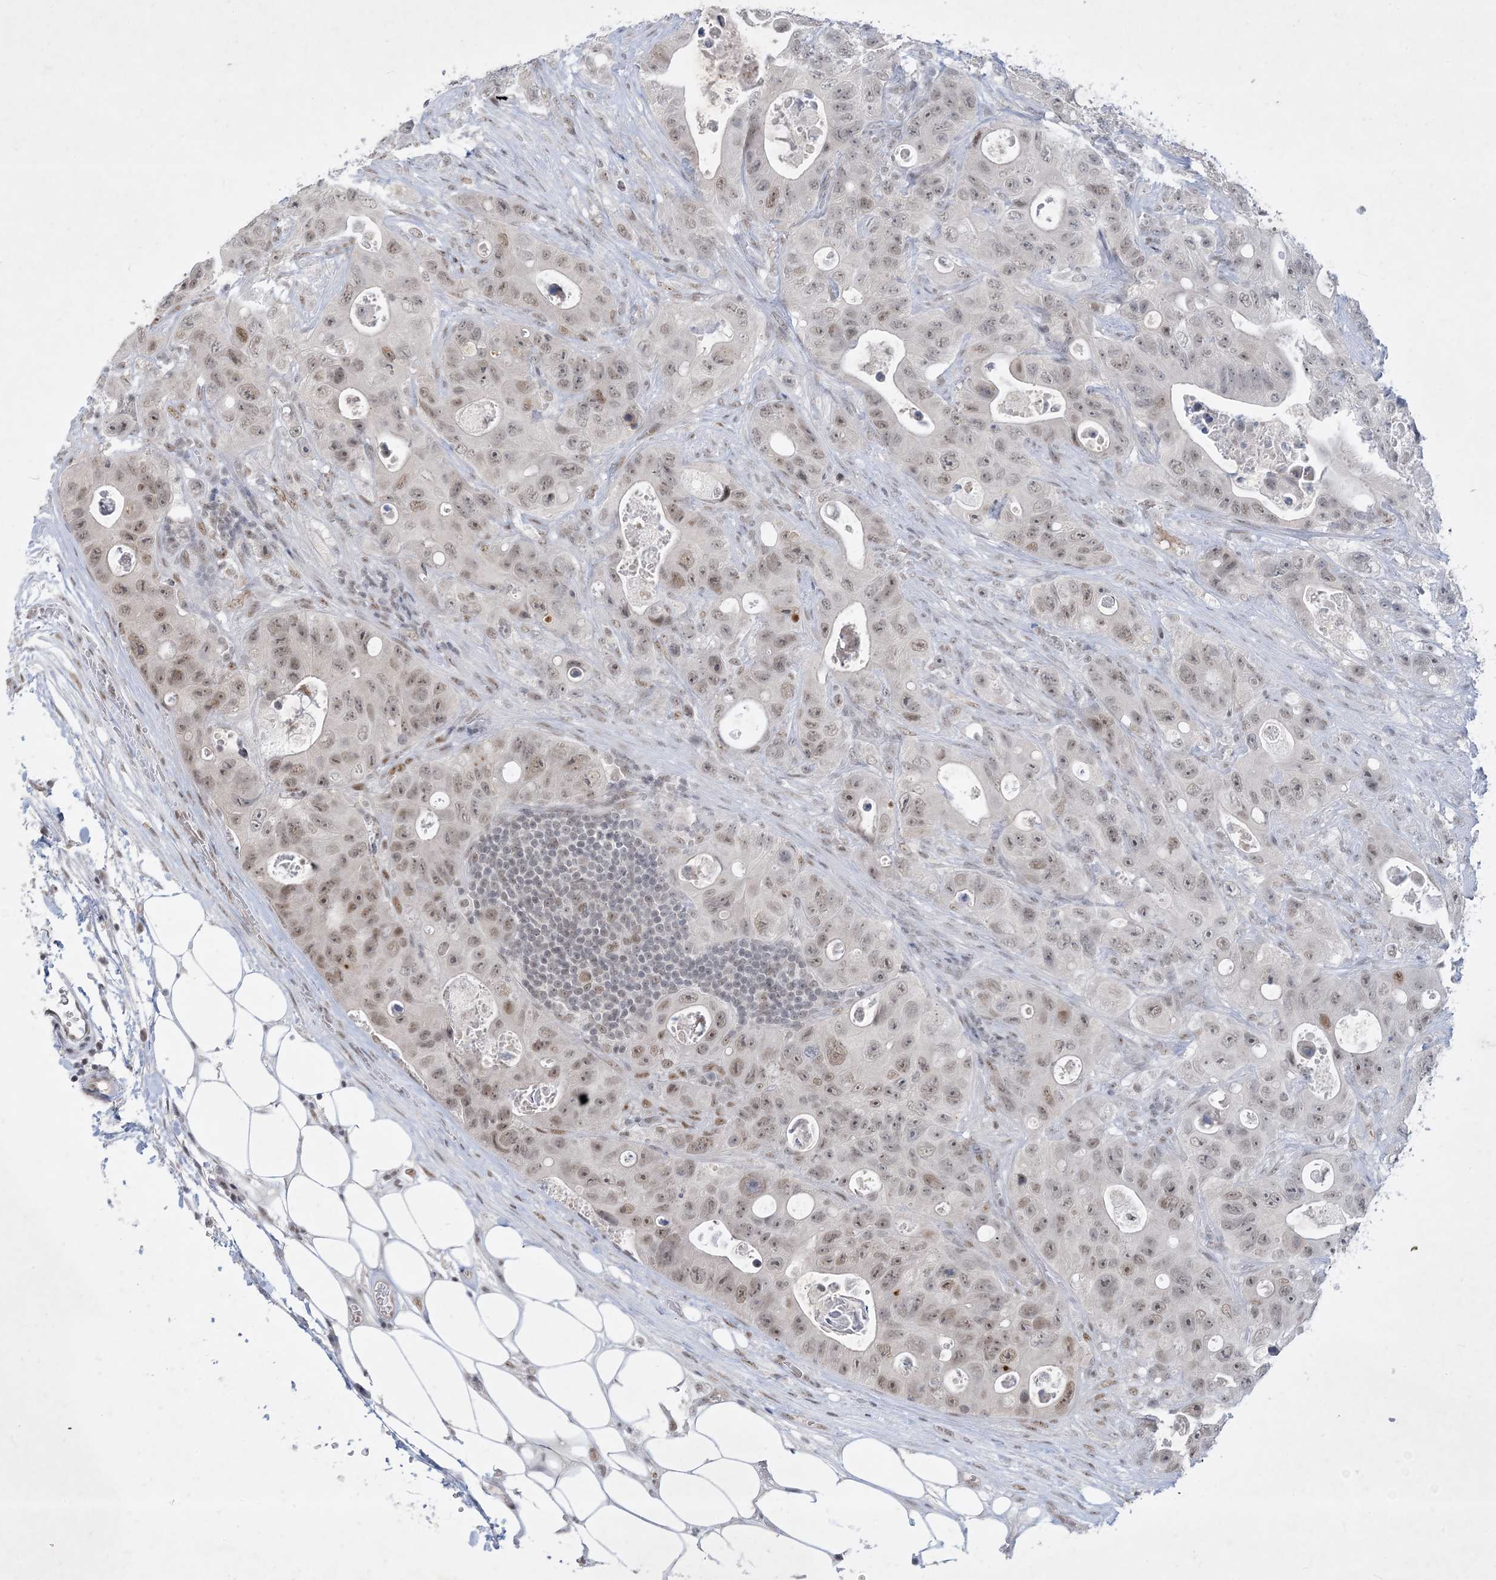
{"staining": {"intensity": "weak", "quantity": ">75%", "location": "nuclear"}, "tissue": "colorectal cancer", "cell_type": "Tumor cells", "image_type": "cancer", "snomed": [{"axis": "morphology", "description": "Adenocarcinoma, NOS"}, {"axis": "topography", "description": "Colon"}], "caption": "Tumor cells reveal low levels of weak nuclear positivity in about >75% of cells in colorectal cancer (adenocarcinoma).", "gene": "ZNF674", "patient": {"sex": "female", "age": 46}}